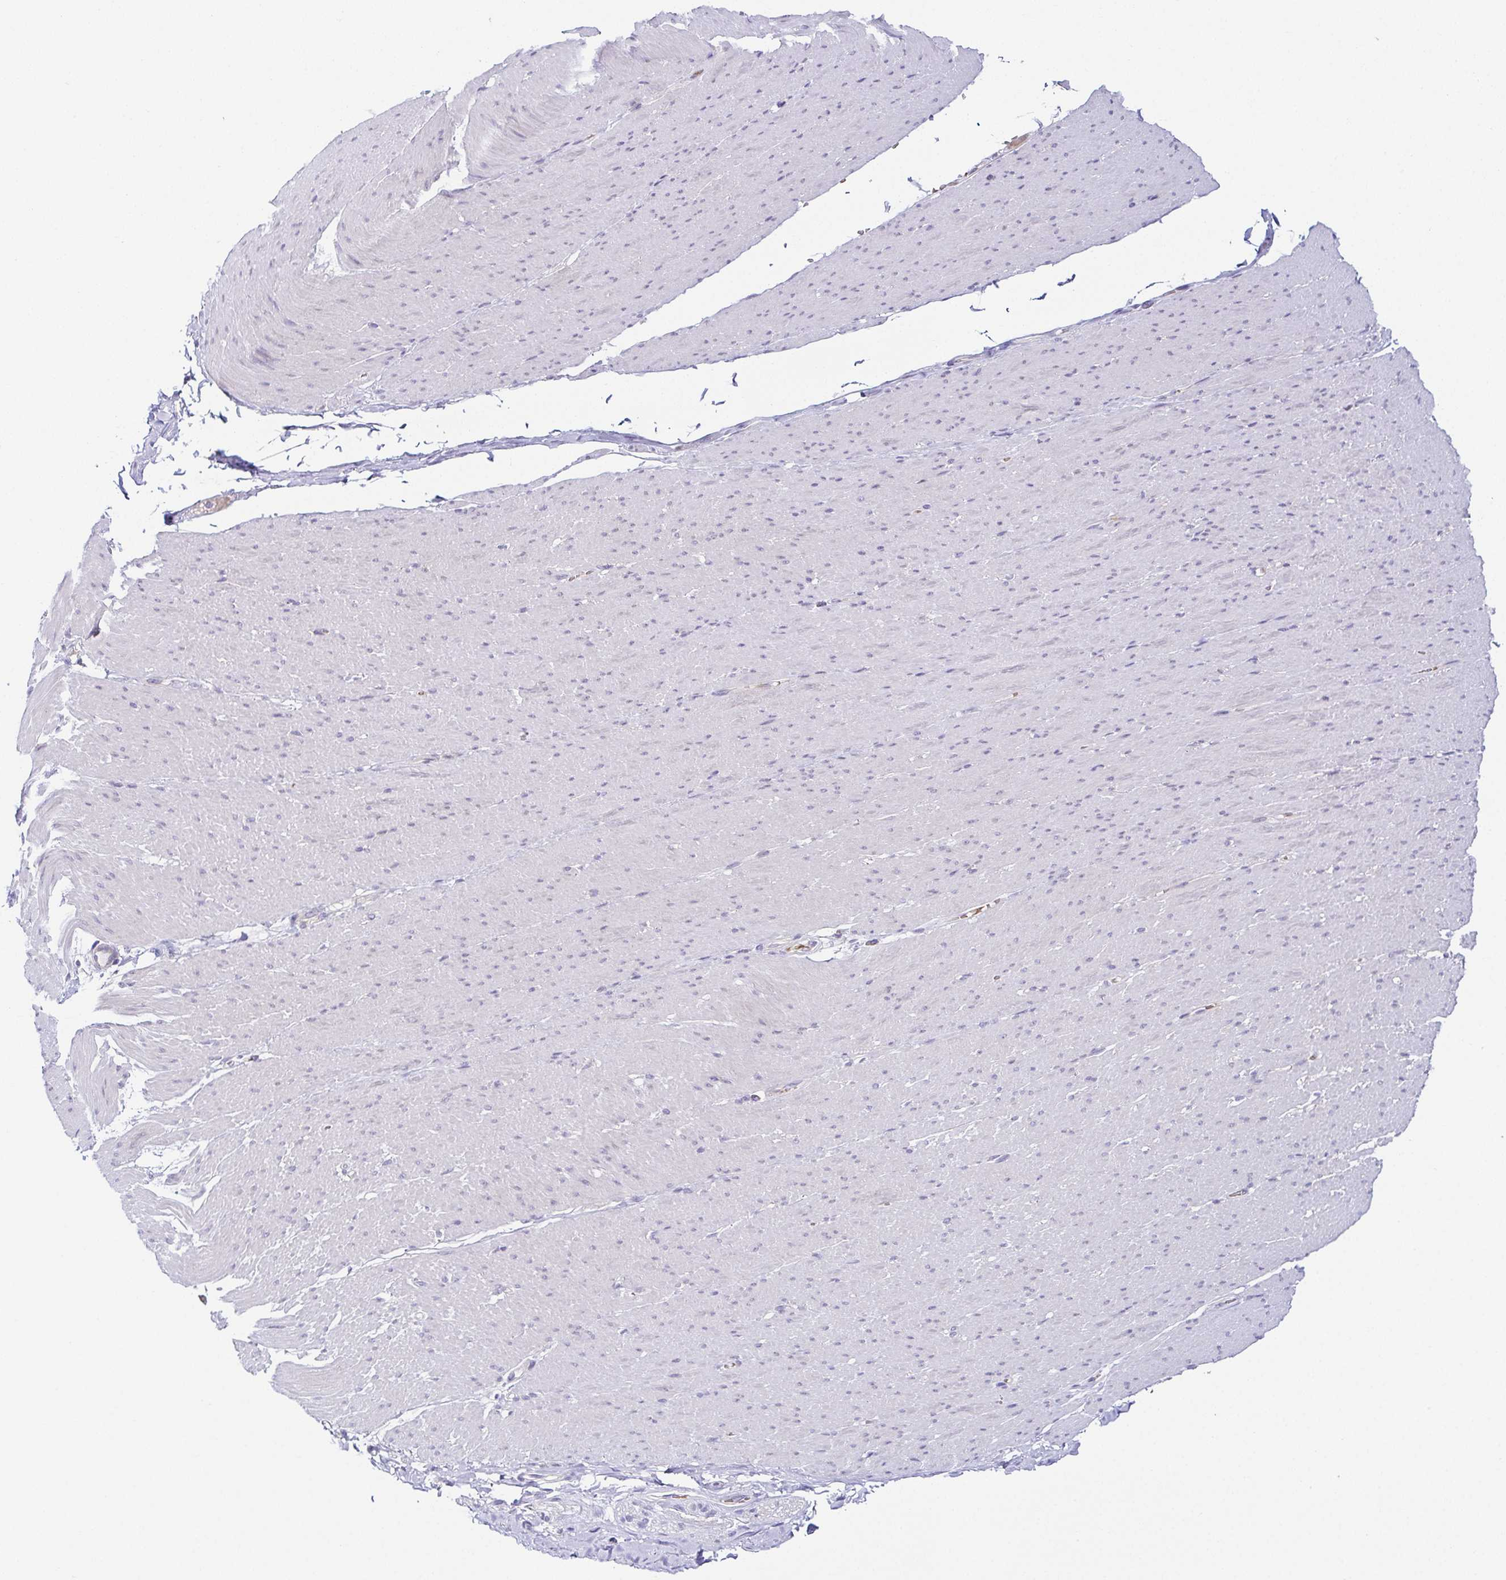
{"staining": {"intensity": "negative", "quantity": "none", "location": "none"}, "tissue": "smooth muscle", "cell_type": "Smooth muscle cells", "image_type": "normal", "snomed": [{"axis": "morphology", "description": "Normal tissue, NOS"}, {"axis": "topography", "description": "Smooth muscle"}, {"axis": "topography", "description": "Rectum"}], "caption": "Immunohistochemistry micrograph of unremarkable smooth muscle: smooth muscle stained with DAB (3,3'-diaminobenzidine) shows no significant protein staining in smooth muscle cells. (Brightfield microscopy of DAB immunohistochemistry (IHC) at high magnification).", "gene": "FAM162B", "patient": {"sex": "male", "age": 53}}